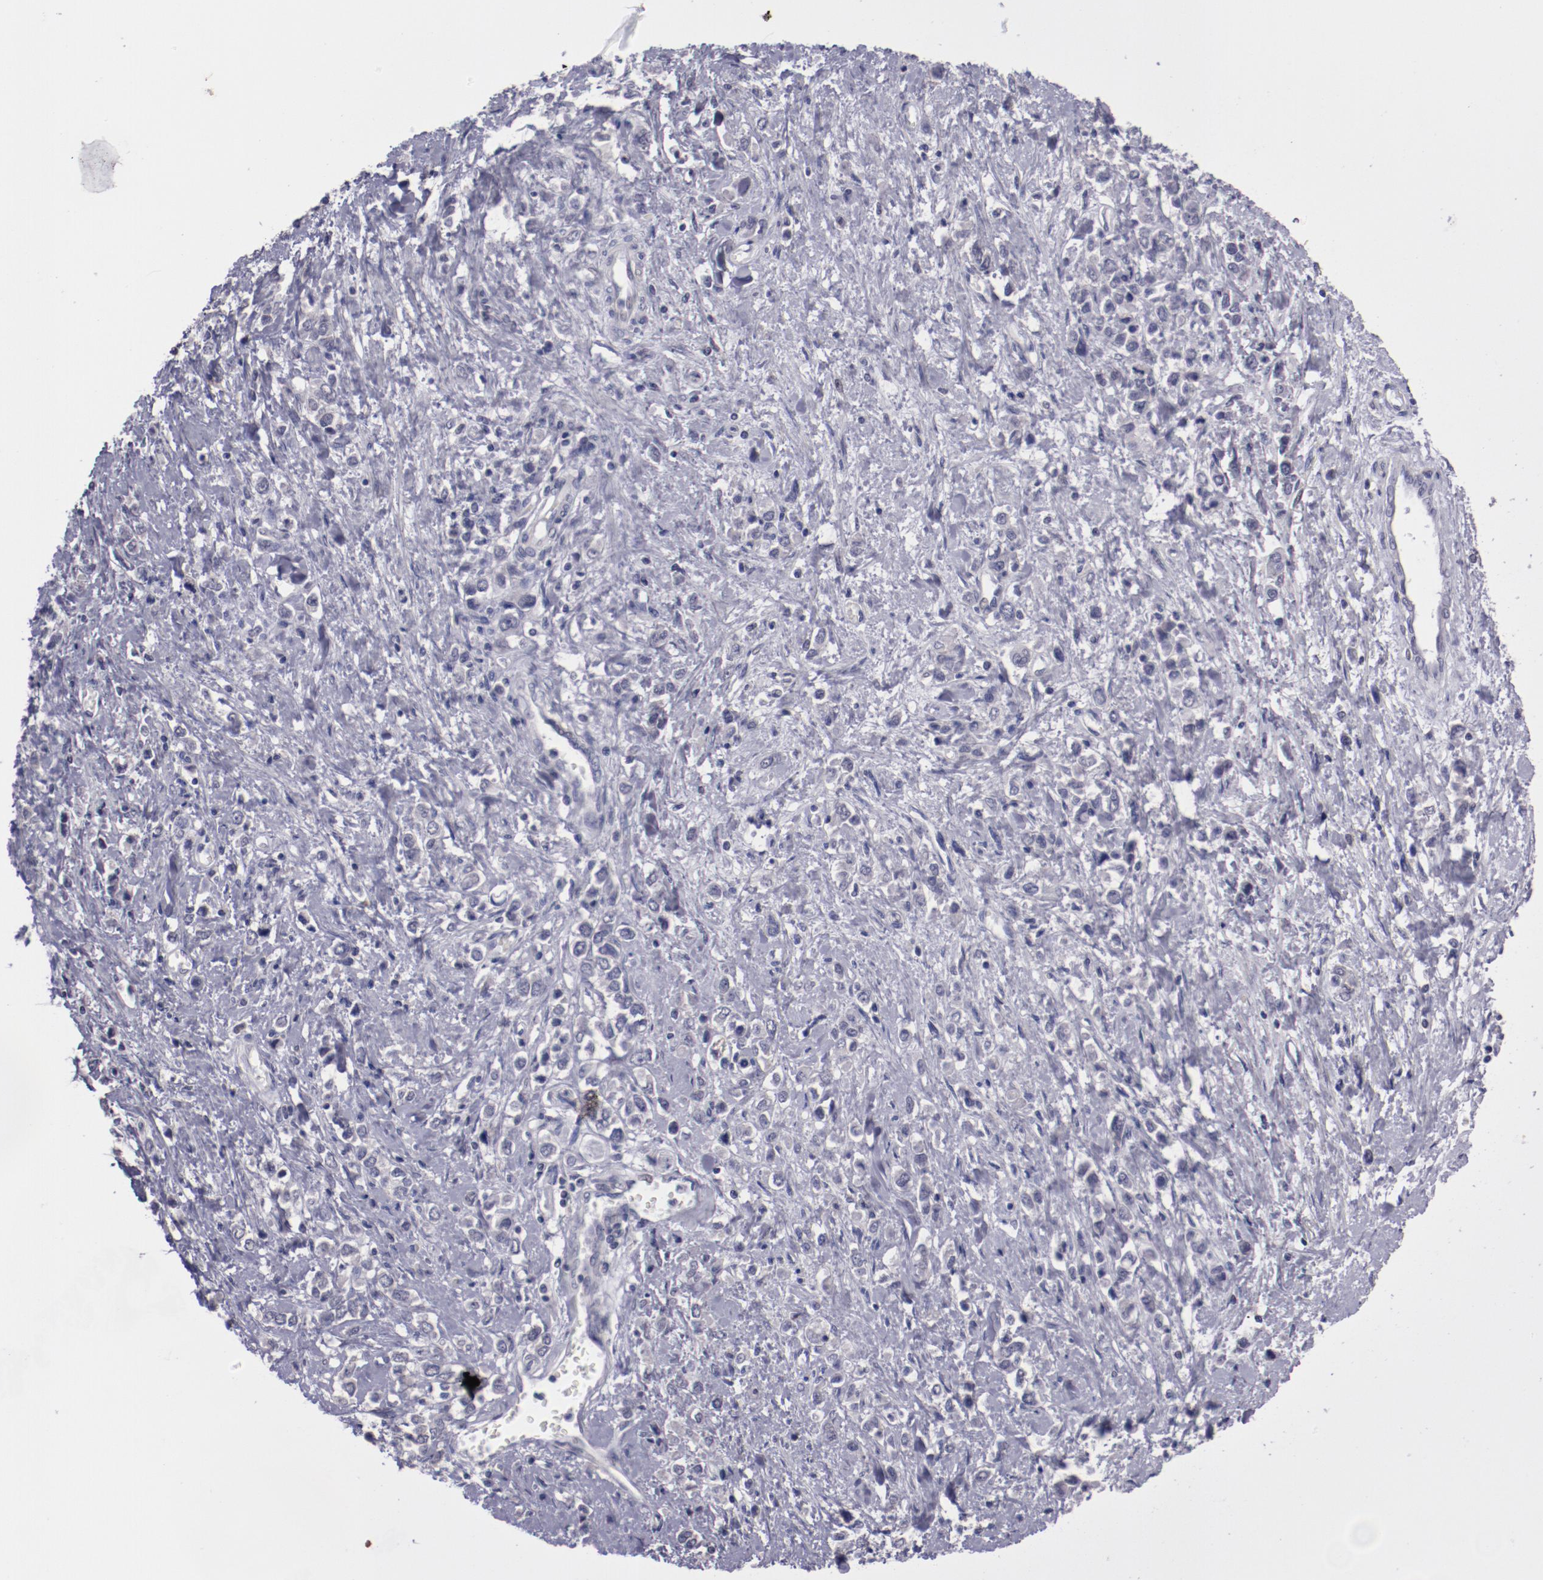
{"staining": {"intensity": "negative", "quantity": "none", "location": "none"}, "tissue": "stomach cancer", "cell_type": "Tumor cells", "image_type": "cancer", "snomed": [{"axis": "morphology", "description": "Adenocarcinoma, NOS"}, {"axis": "topography", "description": "Stomach, upper"}], "caption": "Tumor cells show no significant protein staining in stomach cancer. (IHC, brightfield microscopy, high magnification).", "gene": "NRXN3", "patient": {"sex": "male", "age": 76}}